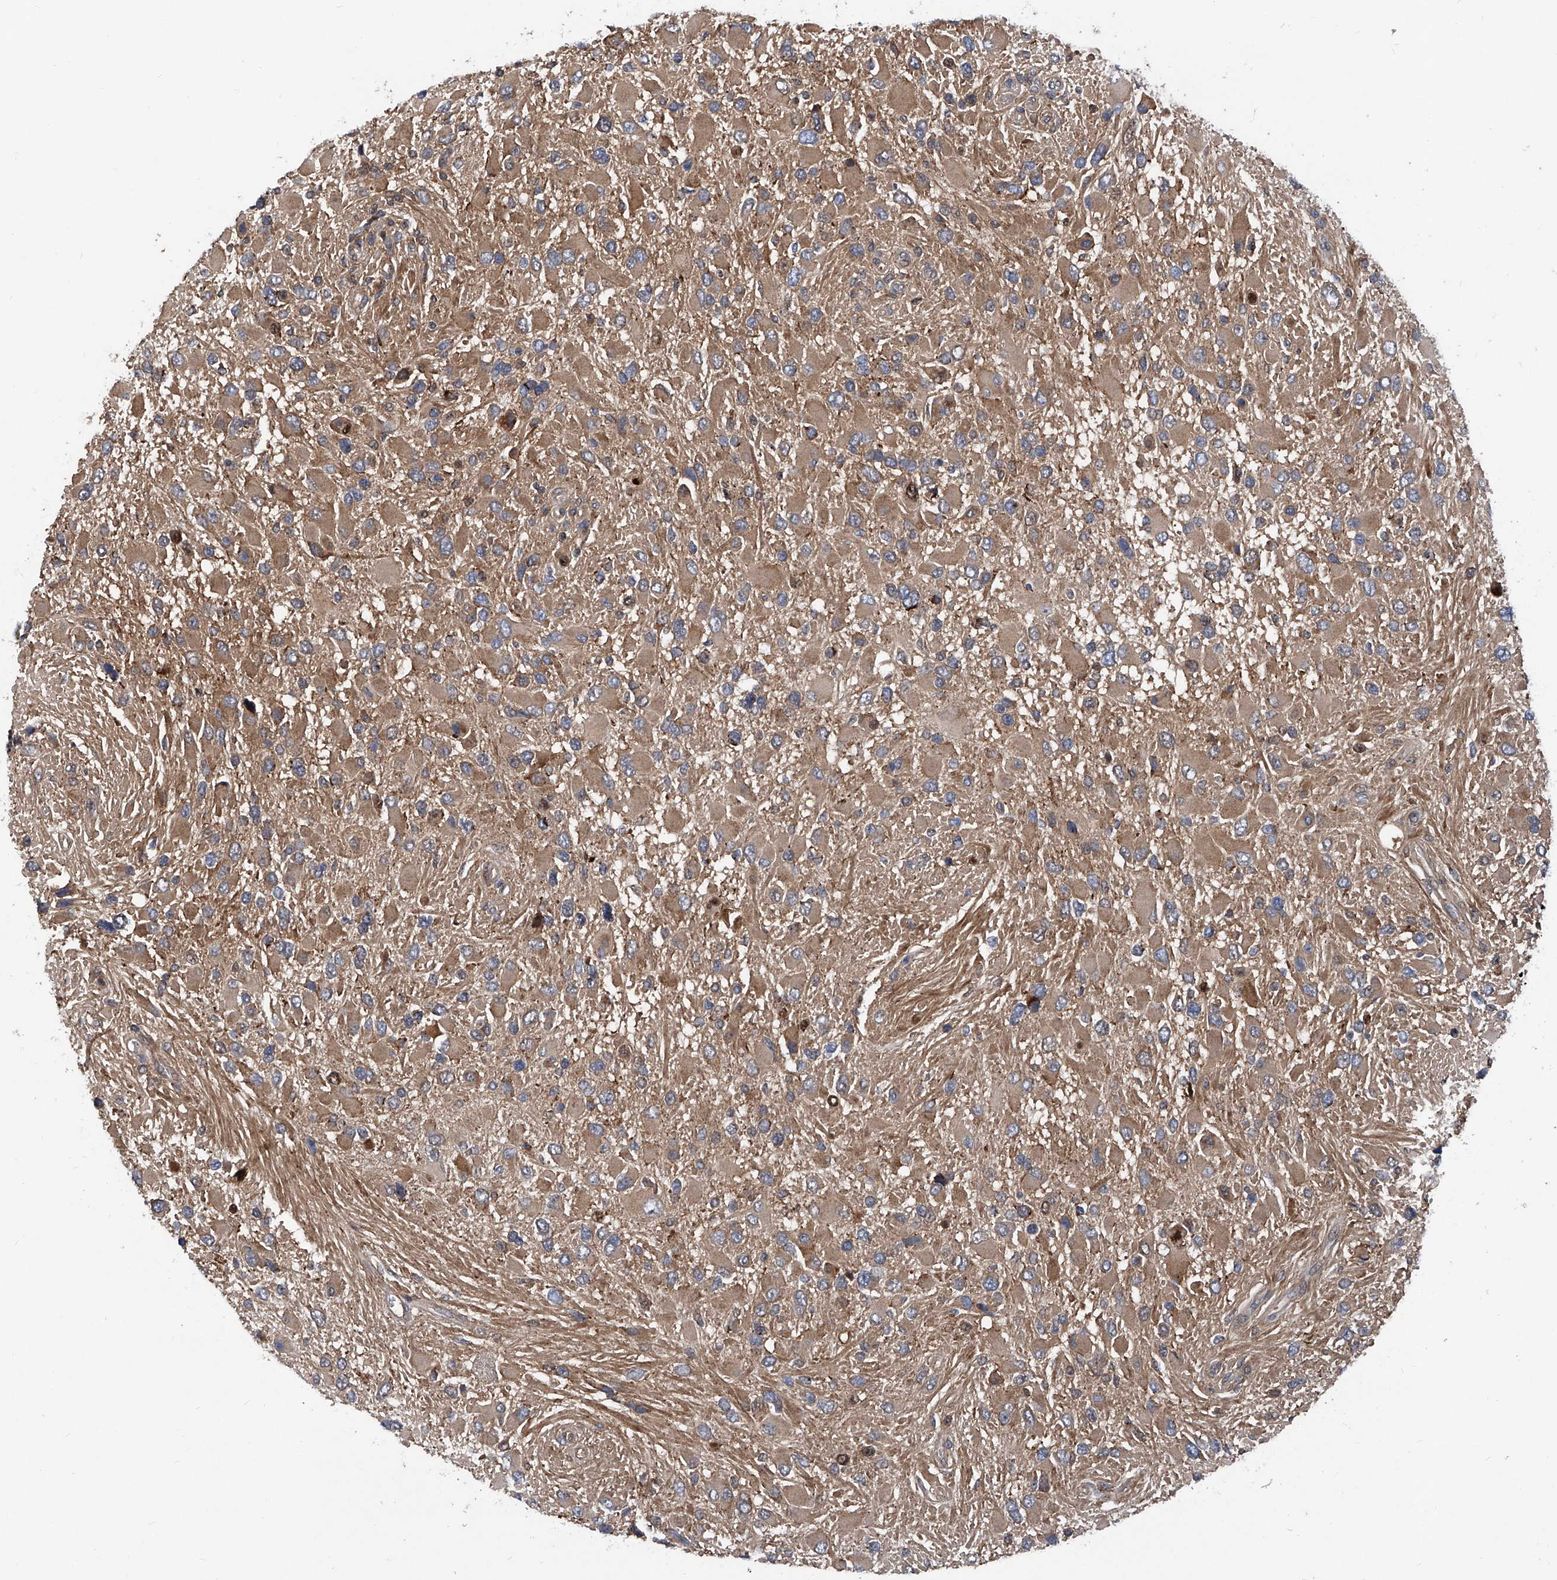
{"staining": {"intensity": "weak", "quantity": ">75%", "location": "cytoplasmic/membranous"}, "tissue": "glioma", "cell_type": "Tumor cells", "image_type": "cancer", "snomed": [{"axis": "morphology", "description": "Glioma, malignant, High grade"}, {"axis": "topography", "description": "Brain"}], "caption": "Weak cytoplasmic/membranous positivity is seen in approximately >75% of tumor cells in glioma.", "gene": "NT5C3A", "patient": {"sex": "male", "age": 53}}